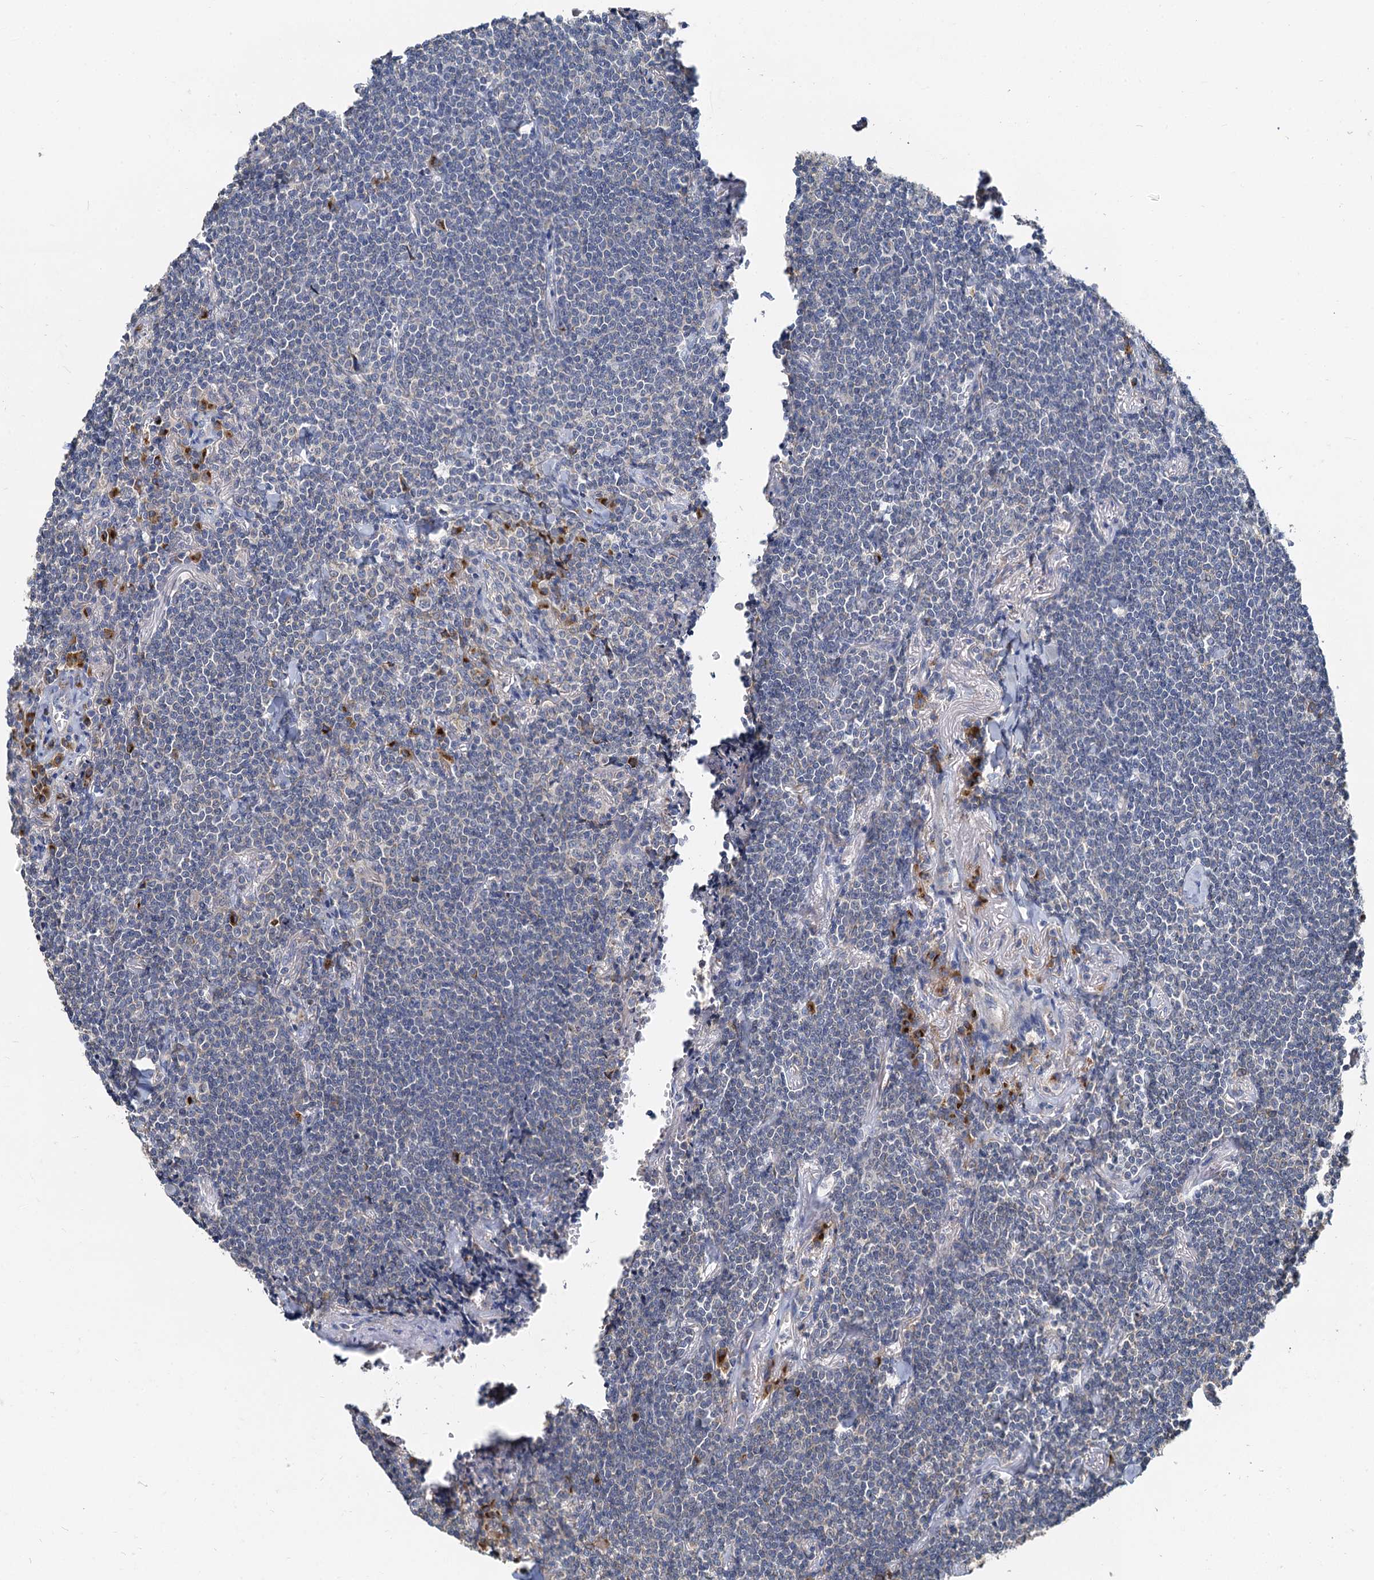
{"staining": {"intensity": "negative", "quantity": "none", "location": "none"}, "tissue": "lymphoma", "cell_type": "Tumor cells", "image_type": "cancer", "snomed": [{"axis": "morphology", "description": "Malignant lymphoma, non-Hodgkin's type, Low grade"}, {"axis": "topography", "description": "Lung"}], "caption": "Histopathology image shows no protein positivity in tumor cells of malignant lymphoma, non-Hodgkin's type (low-grade) tissue.", "gene": "NKAPD1", "patient": {"sex": "female", "age": 71}}